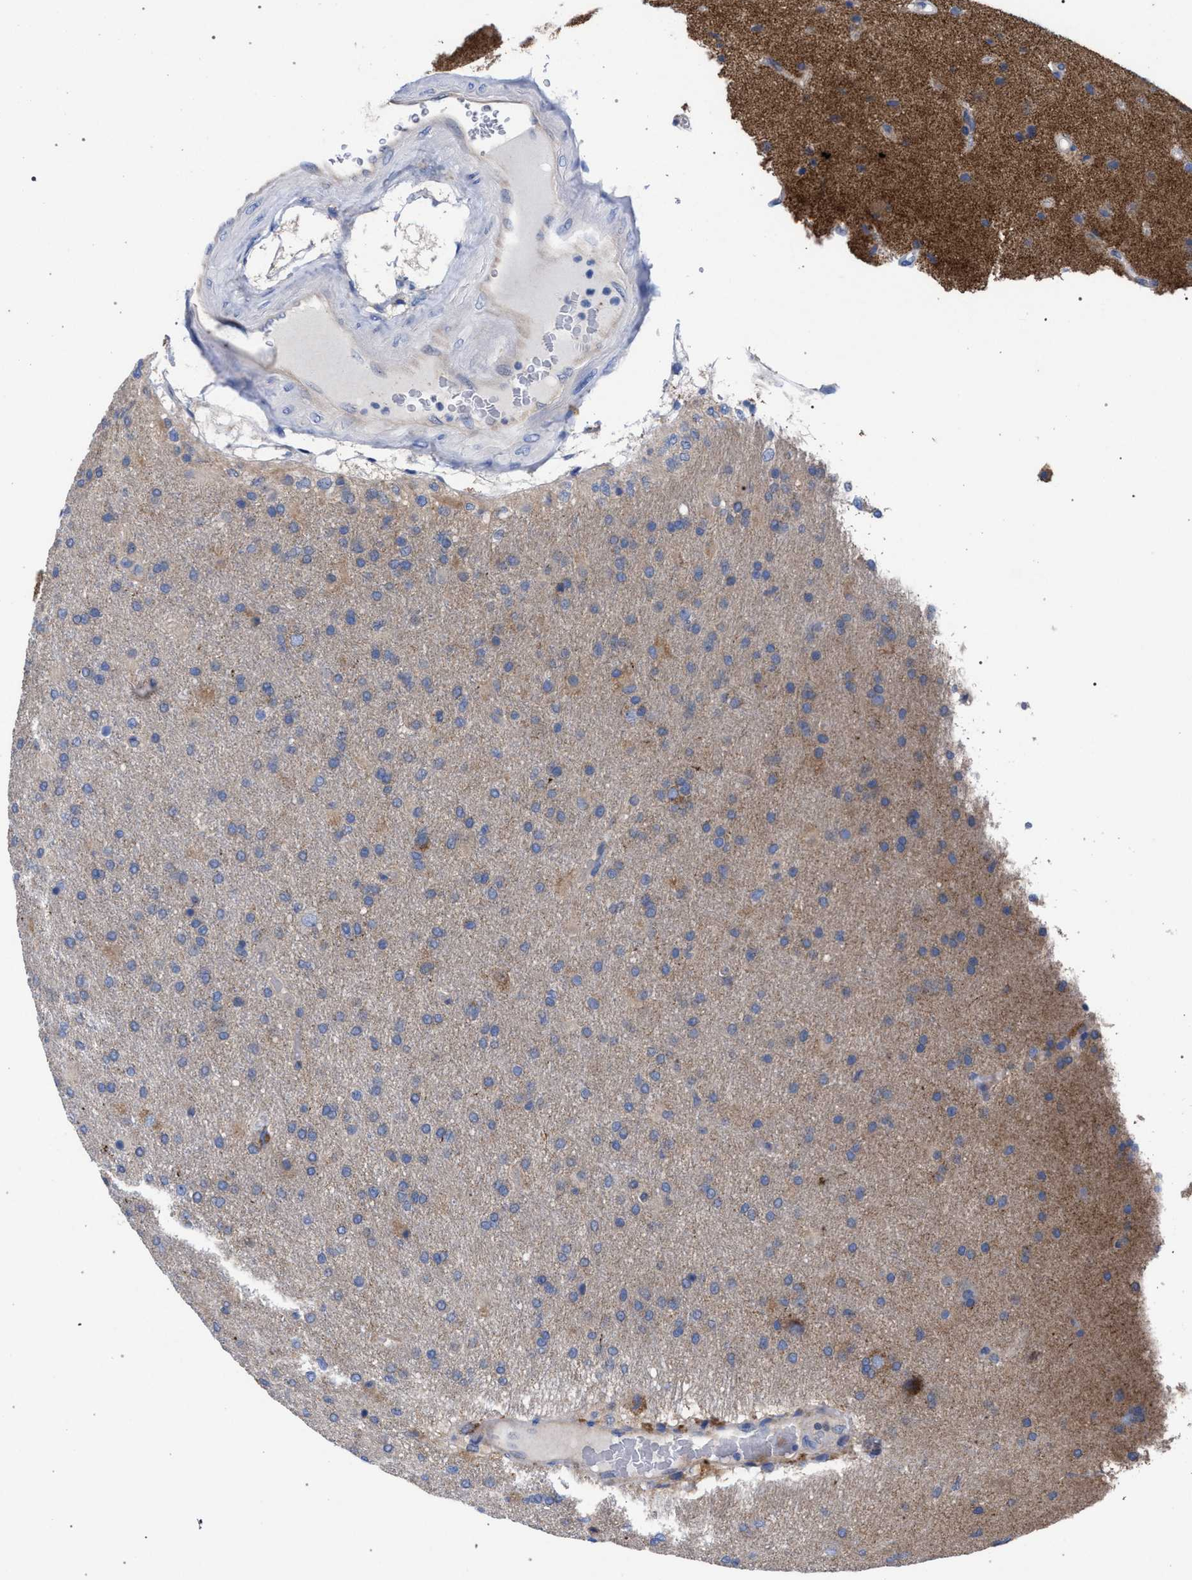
{"staining": {"intensity": "weak", "quantity": "<25%", "location": "cytoplasmic/membranous"}, "tissue": "glioma", "cell_type": "Tumor cells", "image_type": "cancer", "snomed": [{"axis": "morphology", "description": "Glioma, malignant, High grade"}, {"axis": "topography", "description": "Brain"}], "caption": "Glioma stained for a protein using immunohistochemistry exhibits no expression tumor cells.", "gene": "GMPR", "patient": {"sex": "male", "age": 72}}